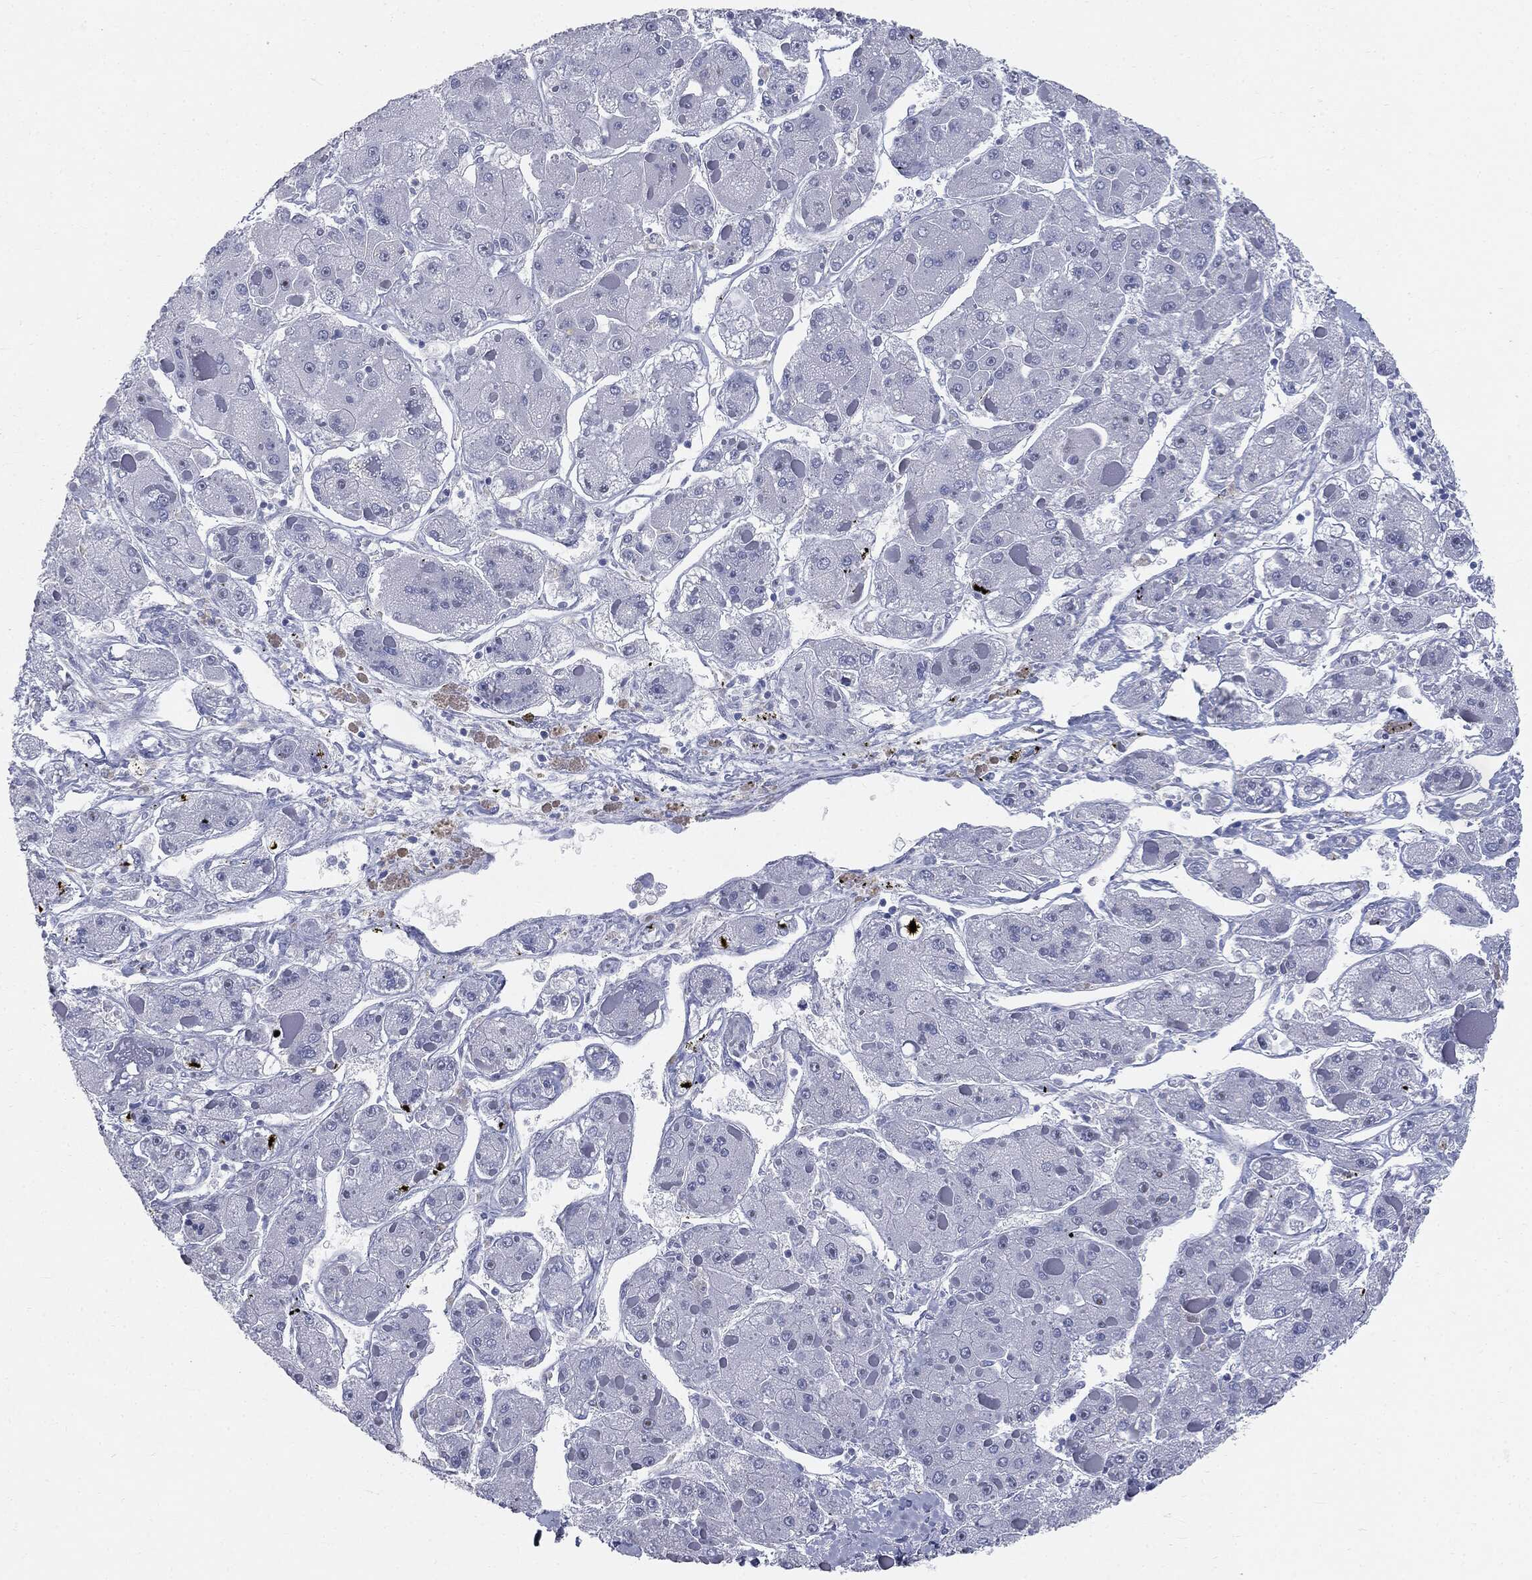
{"staining": {"intensity": "negative", "quantity": "none", "location": "none"}, "tissue": "liver cancer", "cell_type": "Tumor cells", "image_type": "cancer", "snomed": [{"axis": "morphology", "description": "Carcinoma, Hepatocellular, NOS"}, {"axis": "topography", "description": "Liver"}], "caption": "Immunohistochemical staining of hepatocellular carcinoma (liver) reveals no significant staining in tumor cells.", "gene": "CUZD1", "patient": {"sex": "female", "age": 73}}